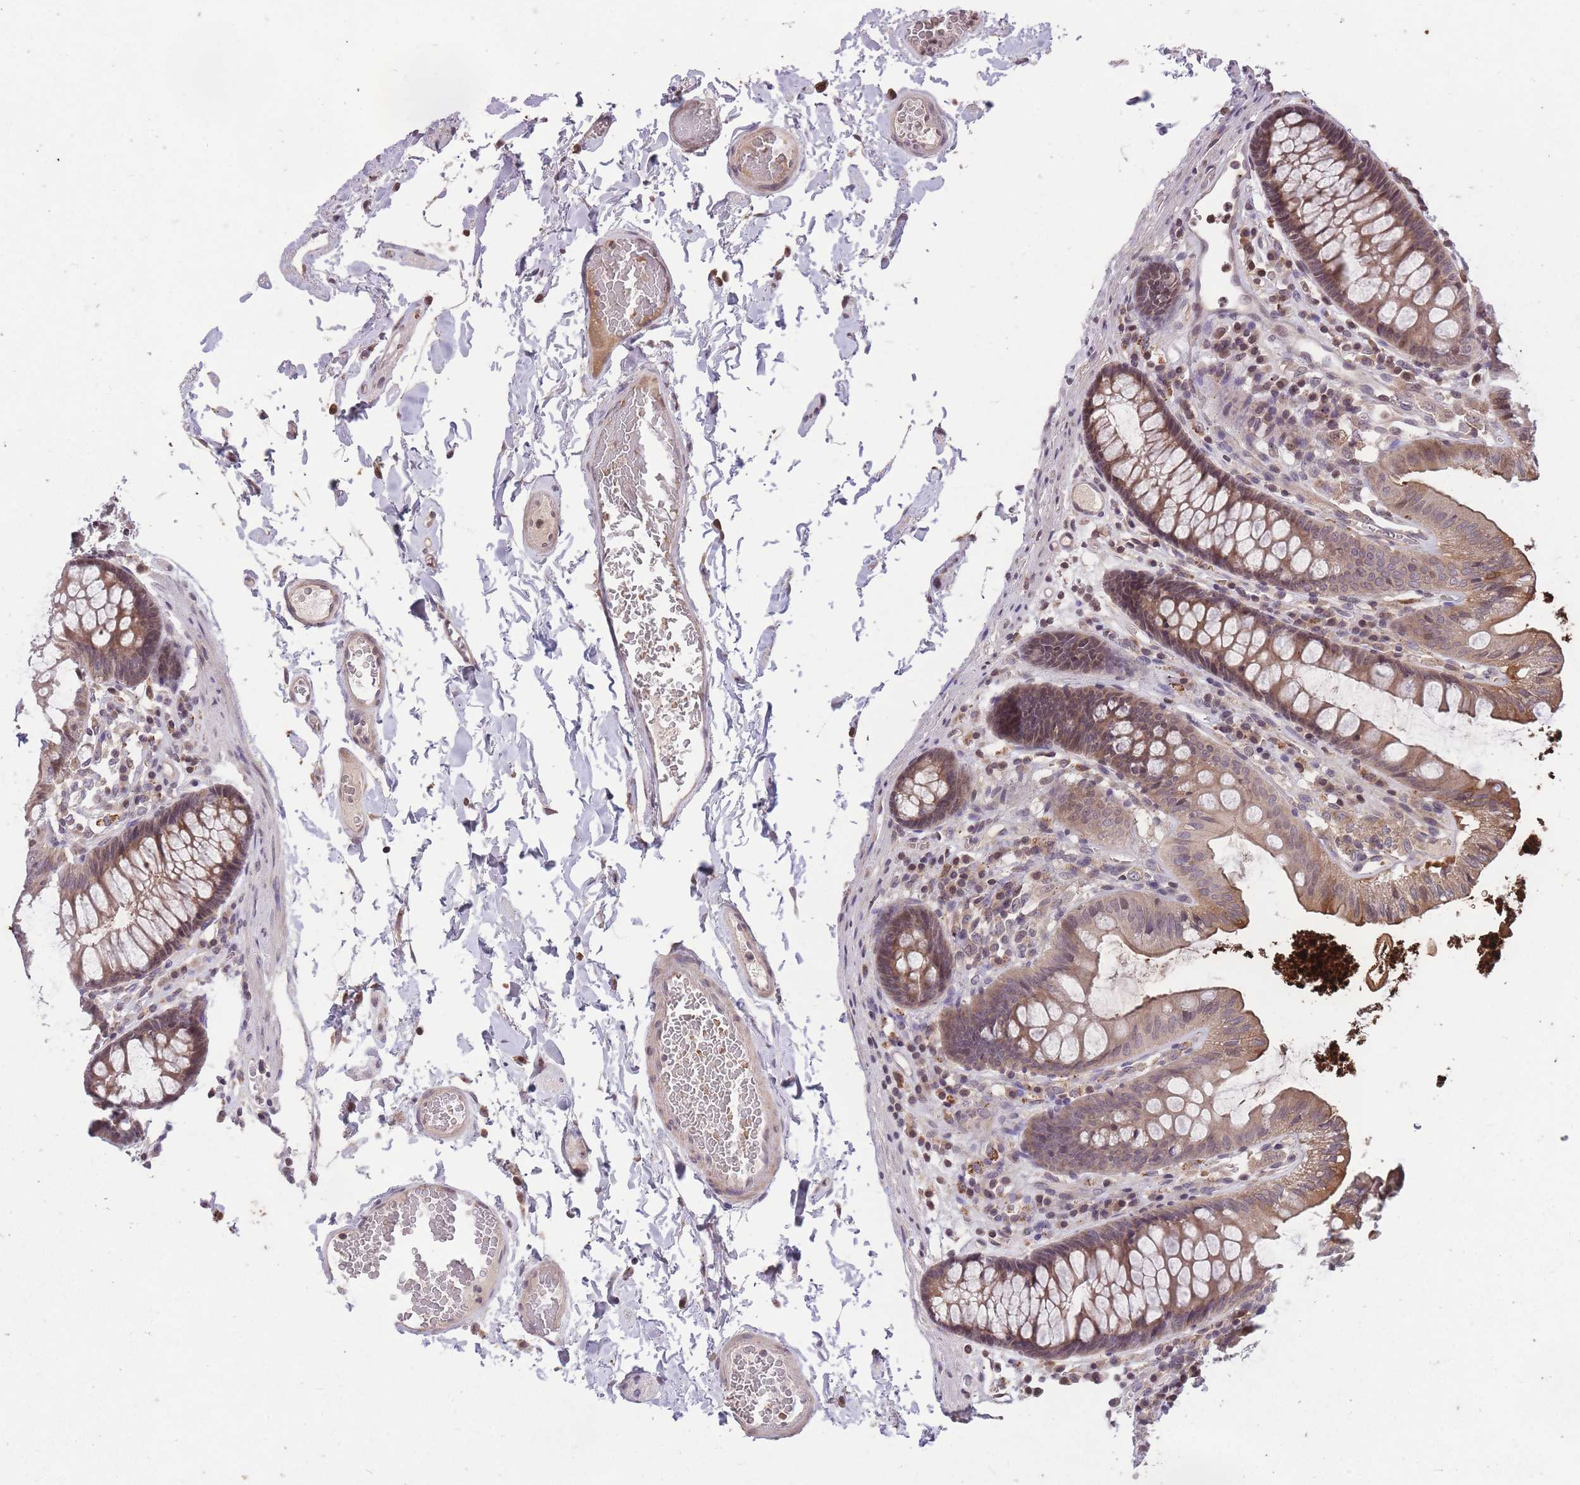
{"staining": {"intensity": "weak", "quantity": "25%-75%", "location": "cytoplasmic/membranous"}, "tissue": "colon", "cell_type": "Endothelial cells", "image_type": "normal", "snomed": [{"axis": "morphology", "description": "Normal tissue, NOS"}, {"axis": "topography", "description": "Colon"}], "caption": "The histopathology image demonstrates a brown stain indicating the presence of a protein in the cytoplasmic/membranous of endothelial cells in colon.", "gene": "GGT5", "patient": {"sex": "male", "age": 84}}